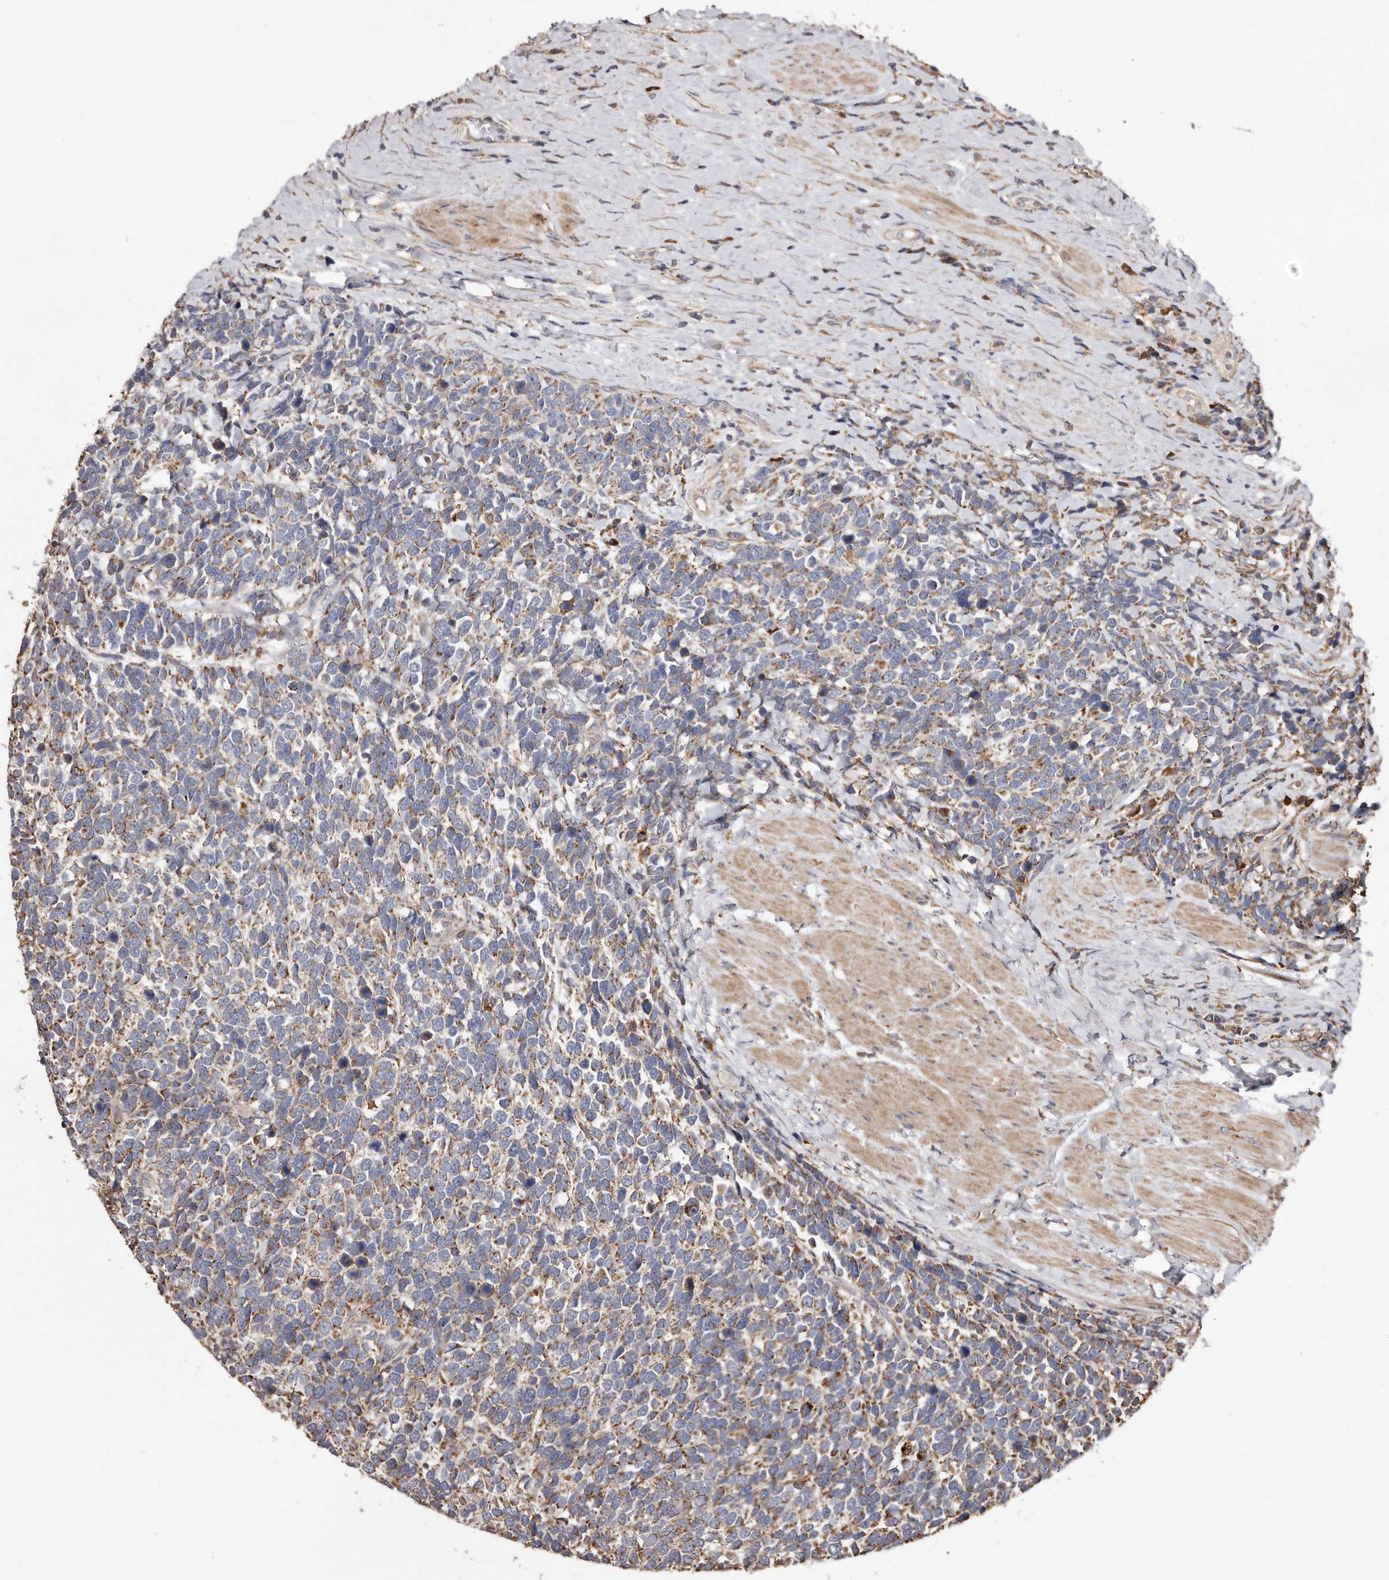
{"staining": {"intensity": "moderate", "quantity": "25%-75%", "location": "cytoplasmic/membranous"}, "tissue": "urothelial cancer", "cell_type": "Tumor cells", "image_type": "cancer", "snomed": [{"axis": "morphology", "description": "Urothelial carcinoma, High grade"}, {"axis": "topography", "description": "Urinary bladder"}], "caption": "This is an image of immunohistochemistry (IHC) staining of high-grade urothelial carcinoma, which shows moderate expression in the cytoplasmic/membranous of tumor cells.", "gene": "STEAP2", "patient": {"sex": "female", "age": 82}}